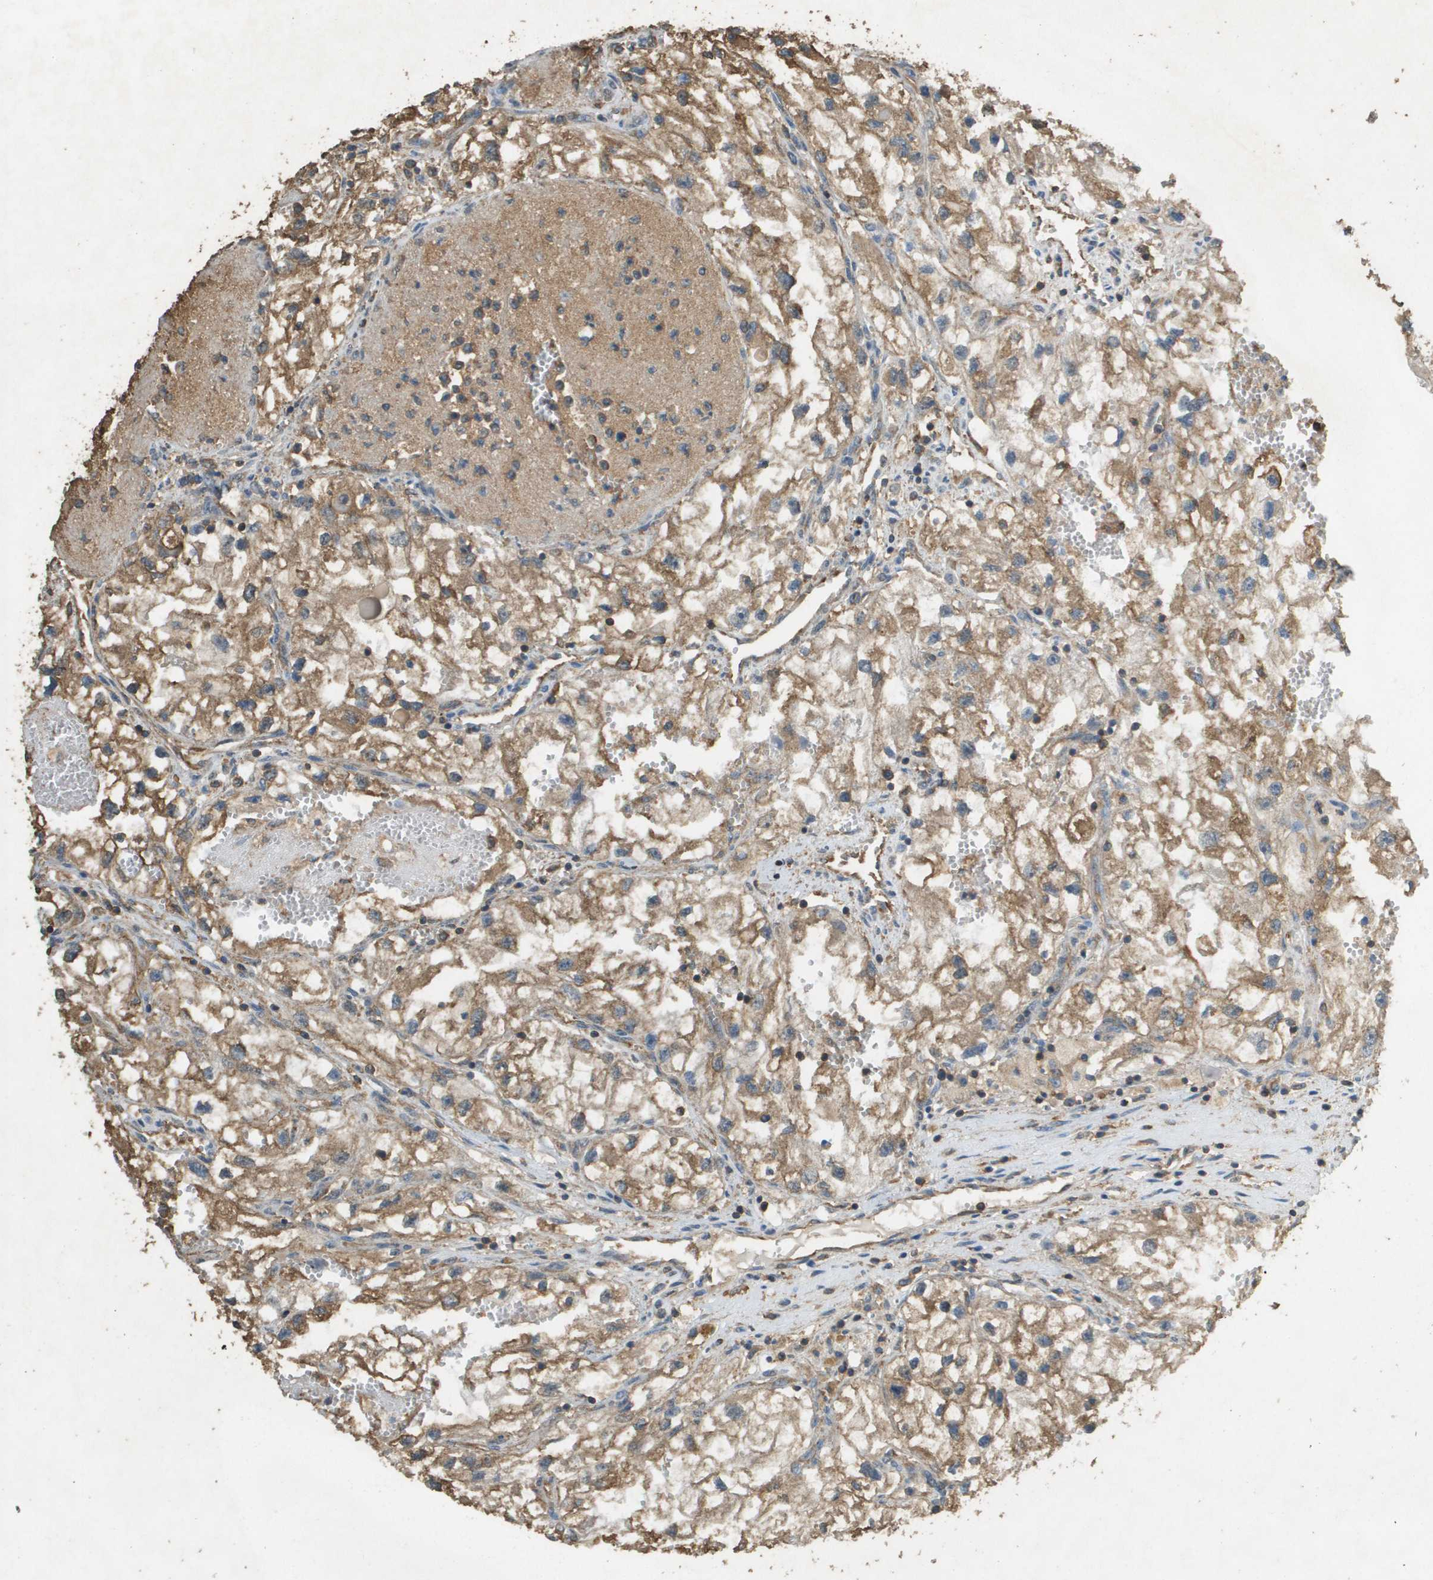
{"staining": {"intensity": "moderate", "quantity": ">75%", "location": "cytoplasmic/membranous"}, "tissue": "renal cancer", "cell_type": "Tumor cells", "image_type": "cancer", "snomed": [{"axis": "morphology", "description": "Adenocarcinoma, NOS"}, {"axis": "topography", "description": "Kidney"}], "caption": "Protein staining by IHC exhibits moderate cytoplasmic/membranous expression in about >75% of tumor cells in renal cancer. The staining was performed using DAB (3,3'-diaminobenzidine), with brown indicating positive protein expression. Nuclei are stained blue with hematoxylin.", "gene": "MS4A7", "patient": {"sex": "female", "age": 70}}